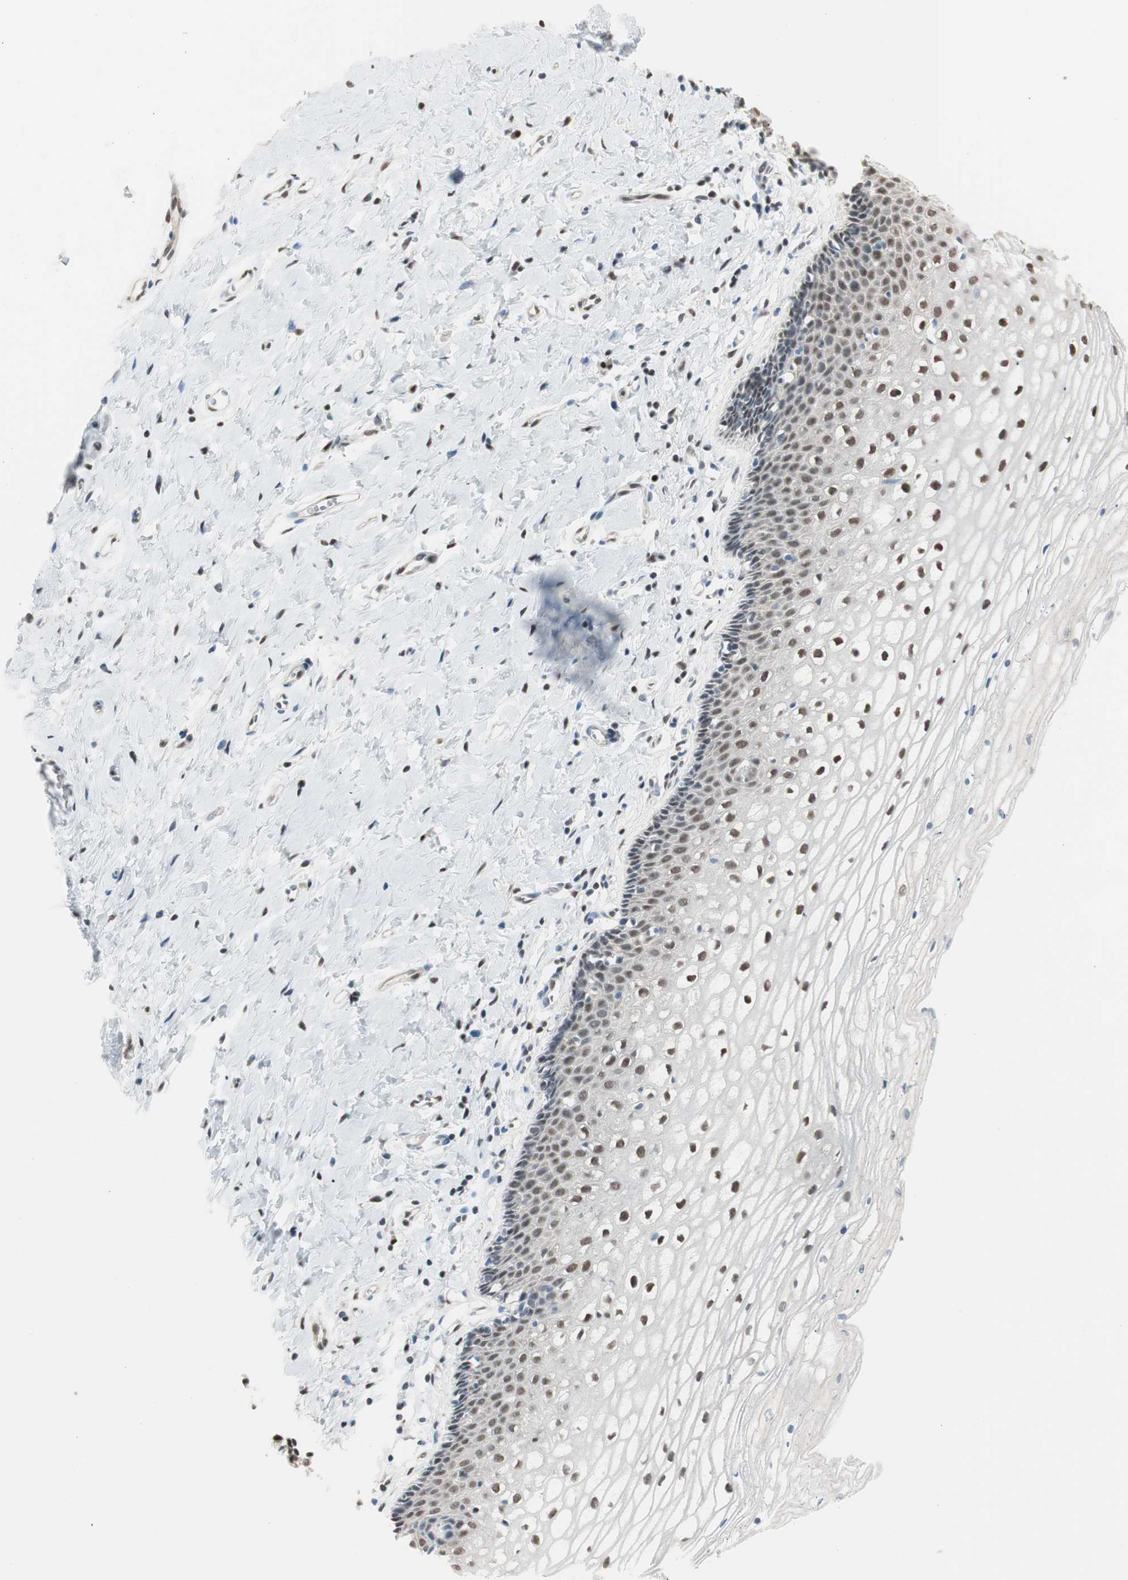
{"staining": {"intensity": "moderate", "quantity": ">75%", "location": "nuclear"}, "tissue": "vagina", "cell_type": "Squamous epithelial cells", "image_type": "normal", "snomed": [{"axis": "morphology", "description": "Normal tissue, NOS"}, {"axis": "topography", "description": "Soft tissue"}, {"axis": "topography", "description": "Vagina"}], "caption": "The image shows a brown stain indicating the presence of a protein in the nuclear of squamous epithelial cells in vagina.", "gene": "LONP2", "patient": {"sex": "female", "age": 61}}